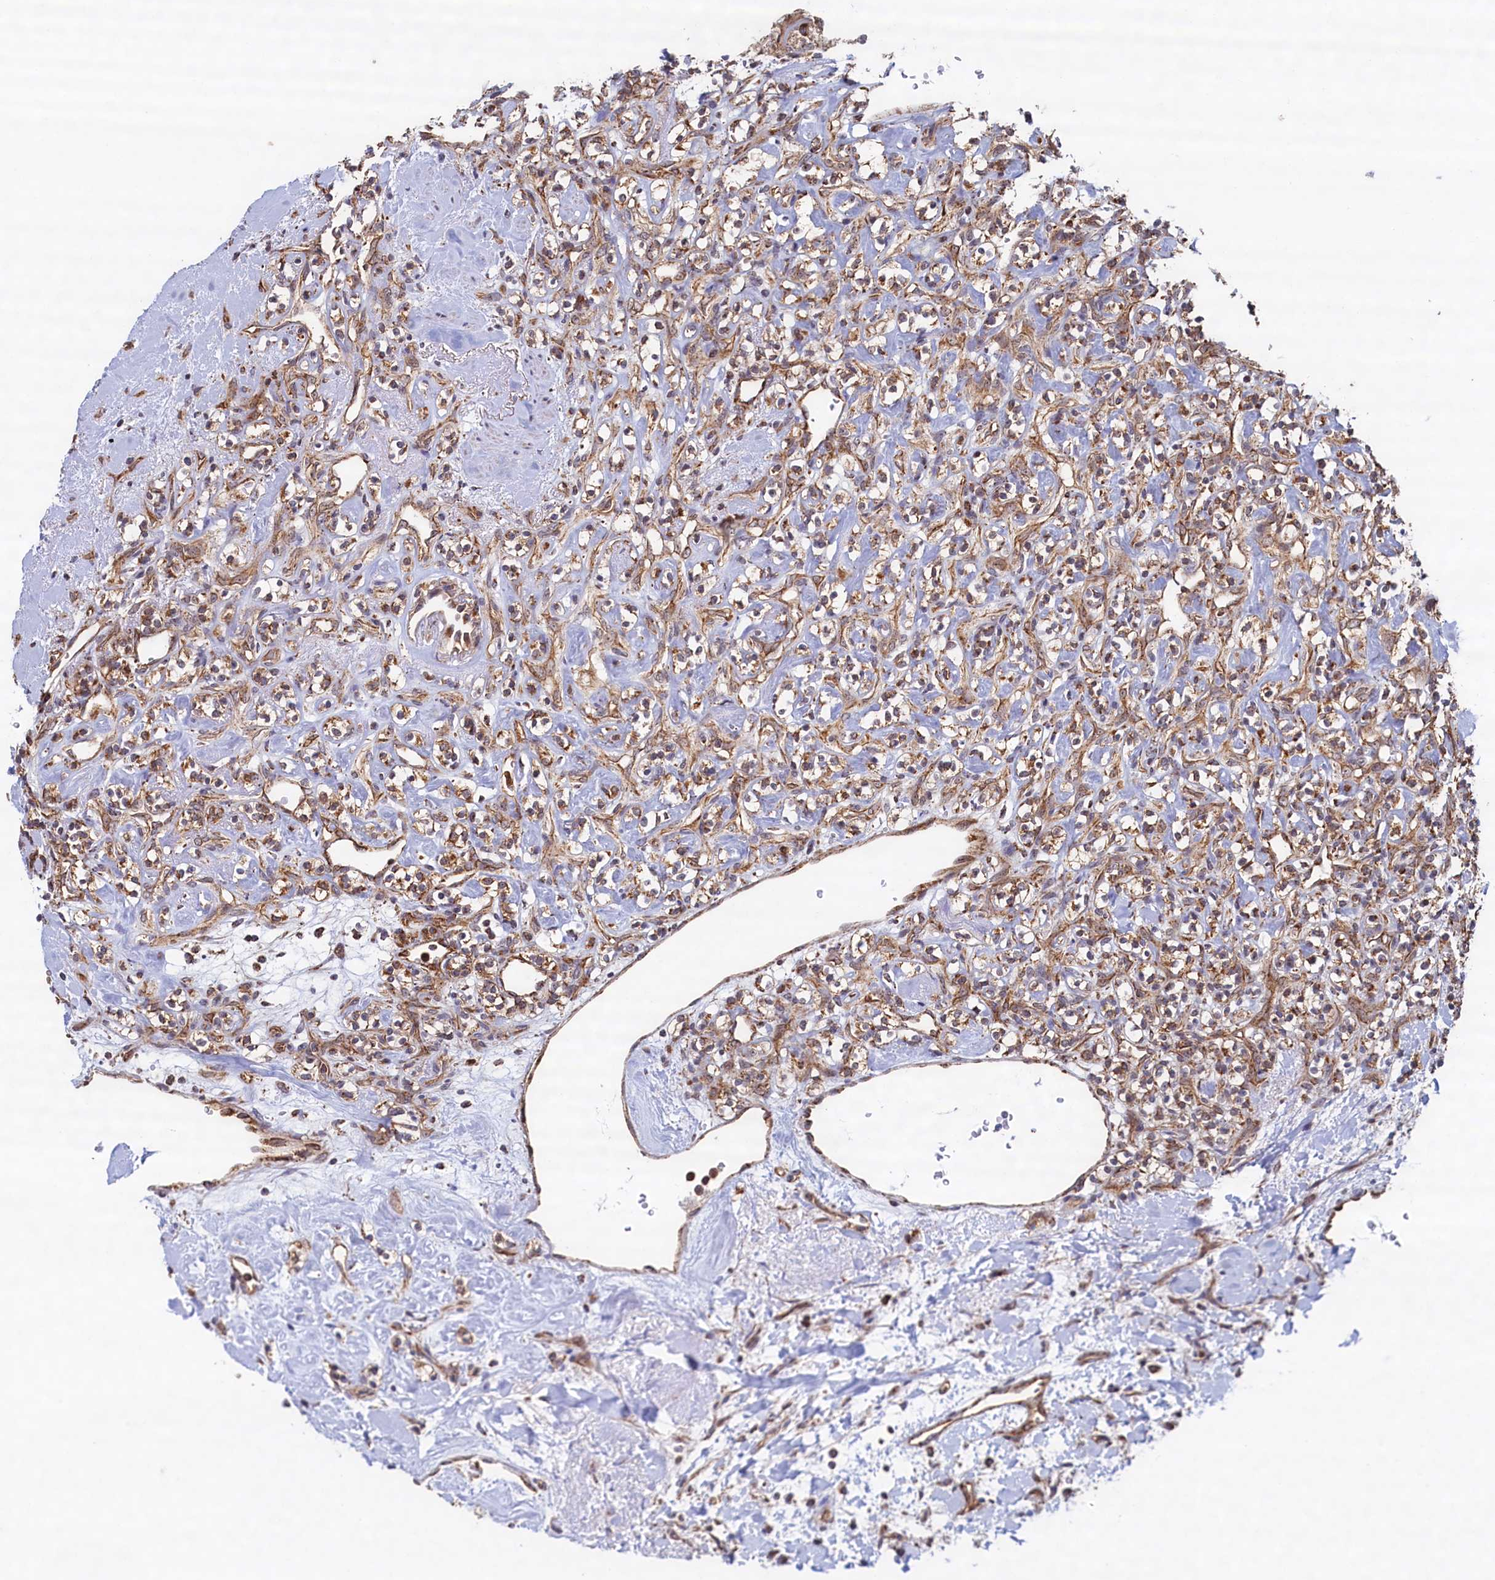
{"staining": {"intensity": "weak", "quantity": ">75%", "location": "cytoplasmic/membranous"}, "tissue": "renal cancer", "cell_type": "Tumor cells", "image_type": "cancer", "snomed": [{"axis": "morphology", "description": "Adenocarcinoma, NOS"}, {"axis": "topography", "description": "Kidney"}], "caption": "Tumor cells display low levels of weak cytoplasmic/membranous staining in approximately >75% of cells in human adenocarcinoma (renal). (DAB (3,3'-diaminobenzidine) = brown stain, brightfield microscopy at high magnification).", "gene": "UBE3B", "patient": {"sex": "male", "age": 77}}